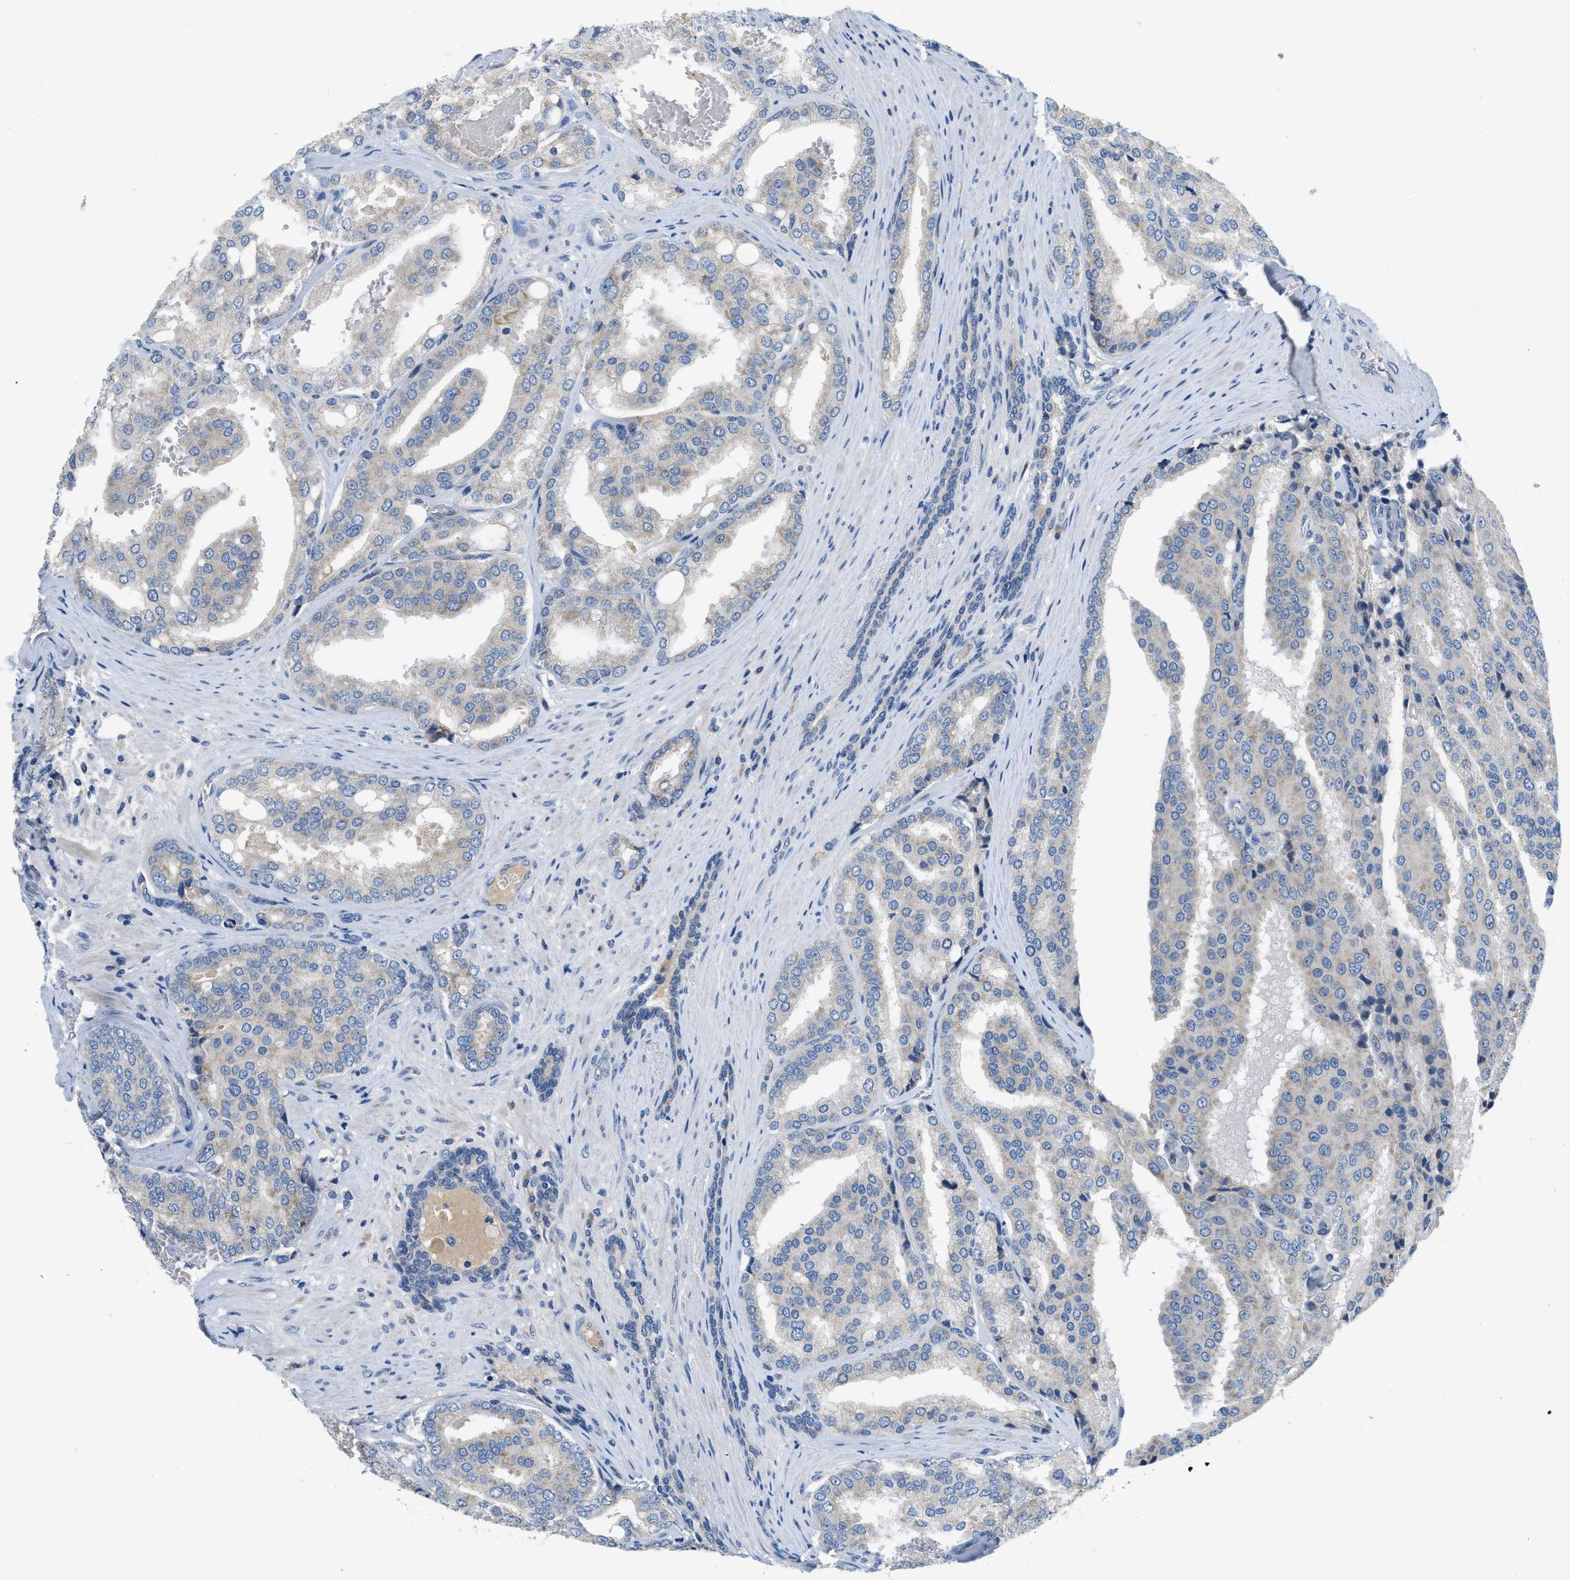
{"staining": {"intensity": "negative", "quantity": "none", "location": "none"}, "tissue": "prostate cancer", "cell_type": "Tumor cells", "image_type": "cancer", "snomed": [{"axis": "morphology", "description": "Adenocarcinoma, High grade"}, {"axis": "topography", "description": "Prostate"}], "caption": "Micrograph shows no significant protein positivity in tumor cells of prostate cancer (adenocarcinoma (high-grade)).", "gene": "PNKD", "patient": {"sex": "male", "age": 50}}